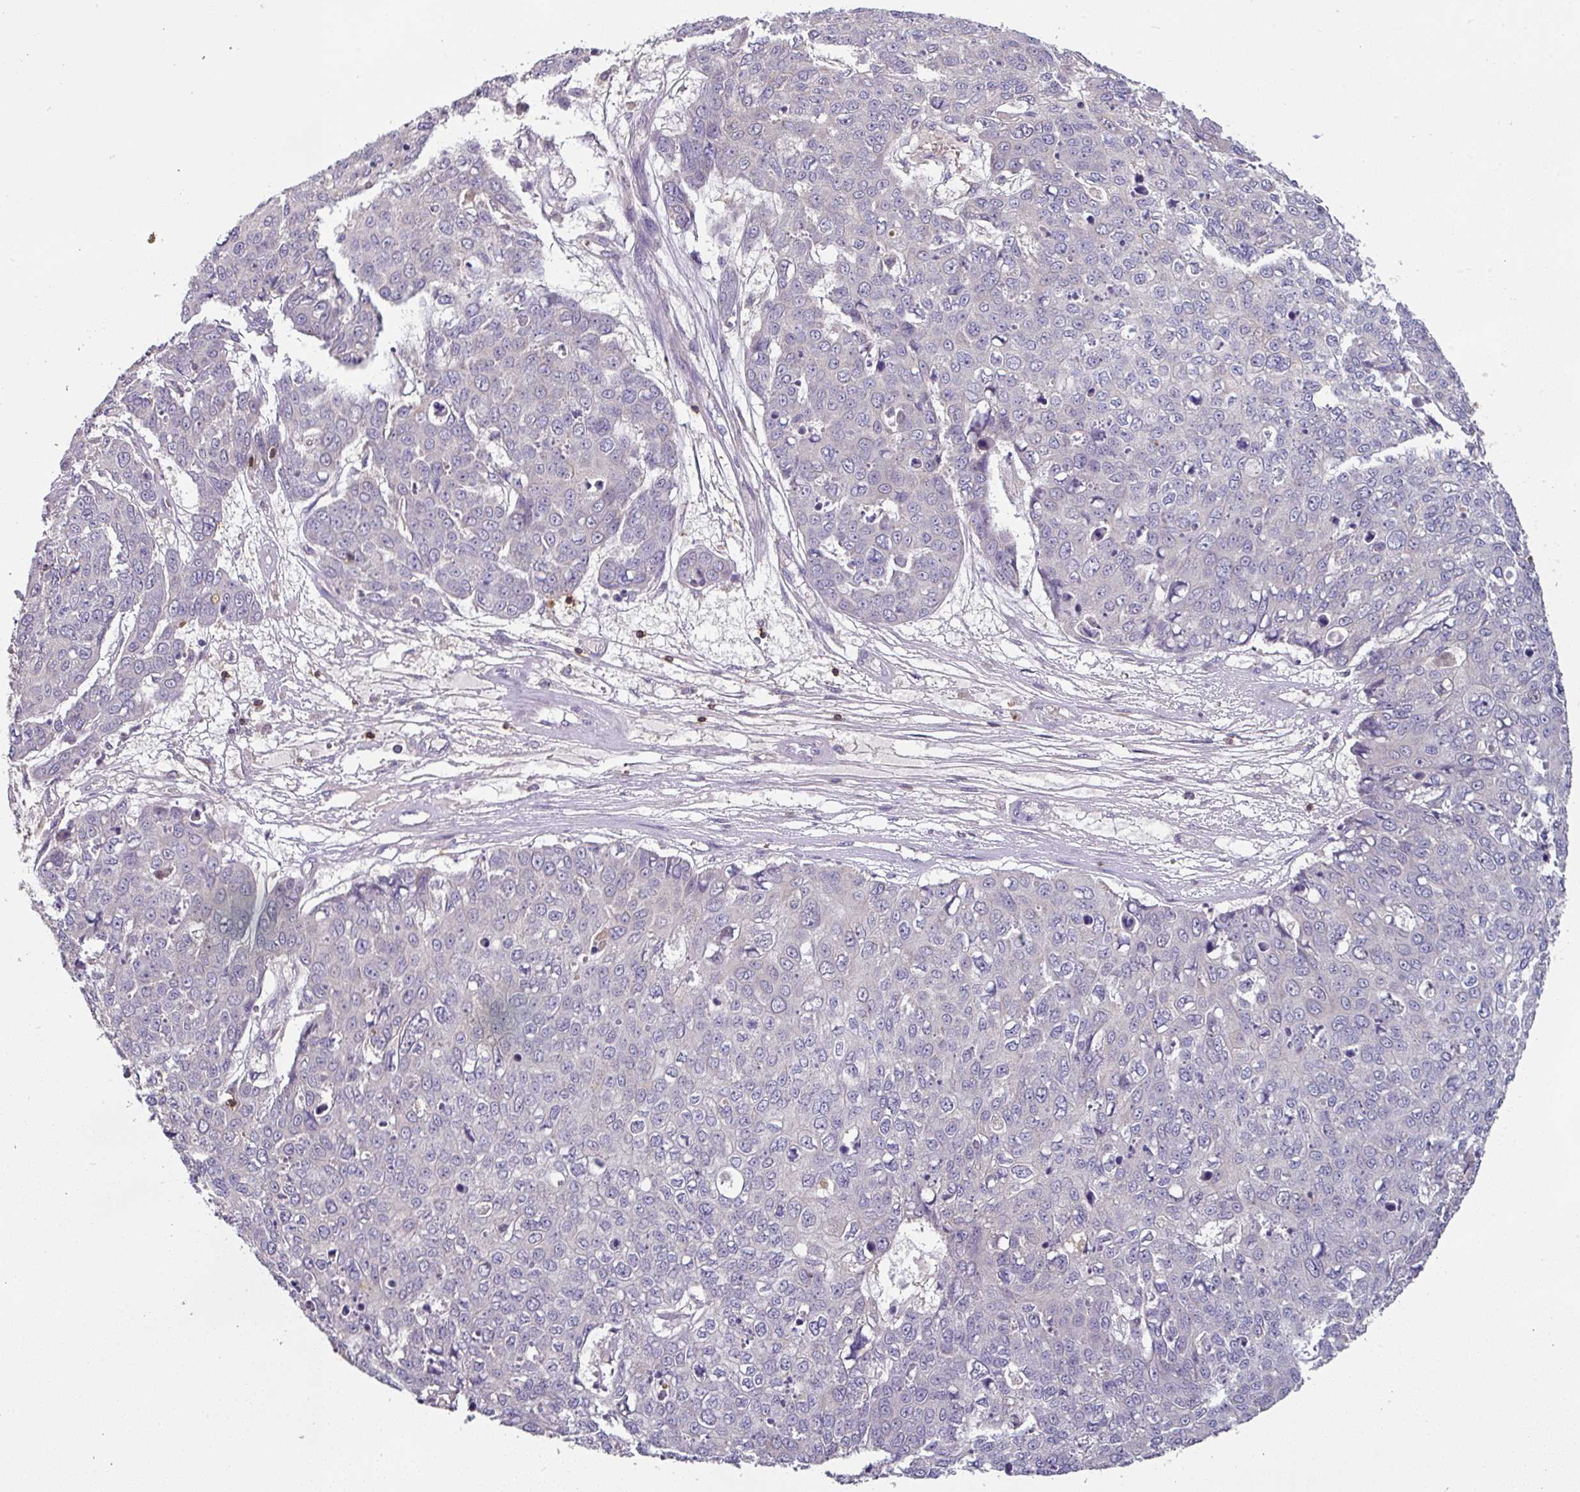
{"staining": {"intensity": "negative", "quantity": "none", "location": "none"}, "tissue": "skin cancer", "cell_type": "Tumor cells", "image_type": "cancer", "snomed": [{"axis": "morphology", "description": "Normal tissue, NOS"}, {"axis": "morphology", "description": "Squamous cell carcinoma, NOS"}, {"axis": "topography", "description": "Skin"}], "caption": "Tumor cells show no significant expression in skin squamous cell carcinoma.", "gene": "CD3G", "patient": {"sex": "male", "age": 72}}